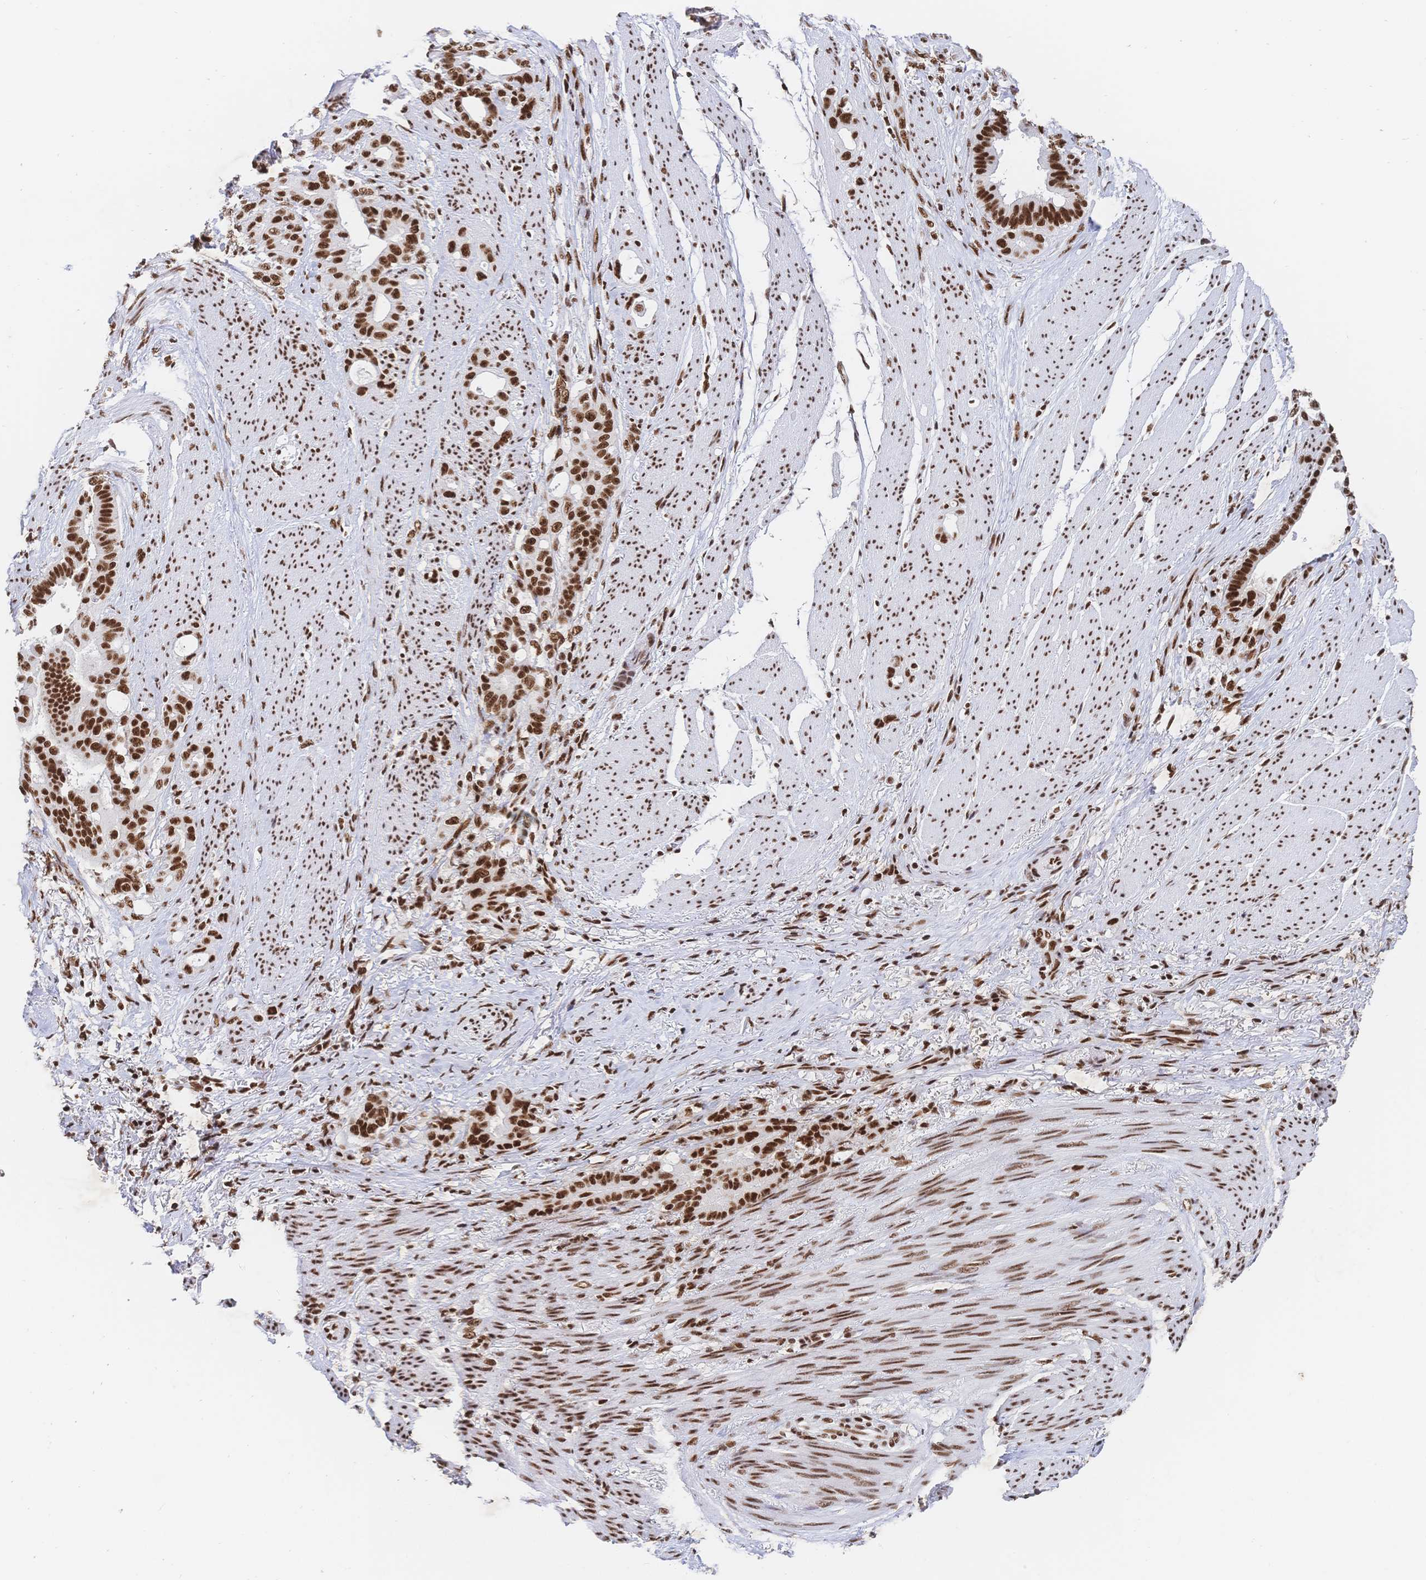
{"staining": {"intensity": "strong", "quantity": ">75%", "location": "nuclear"}, "tissue": "stomach cancer", "cell_type": "Tumor cells", "image_type": "cancer", "snomed": [{"axis": "morphology", "description": "Normal tissue, NOS"}, {"axis": "morphology", "description": "Adenocarcinoma, NOS"}, {"axis": "topography", "description": "Esophagus"}, {"axis": "topography", "description": "Stomach, upper"}], "caption": "Strong nuclear positivity is present in approximately >75% of tumor cells in stomach cancer.", "gene": "SRSF1", "patient": {"sex": "male", "age": 62}}